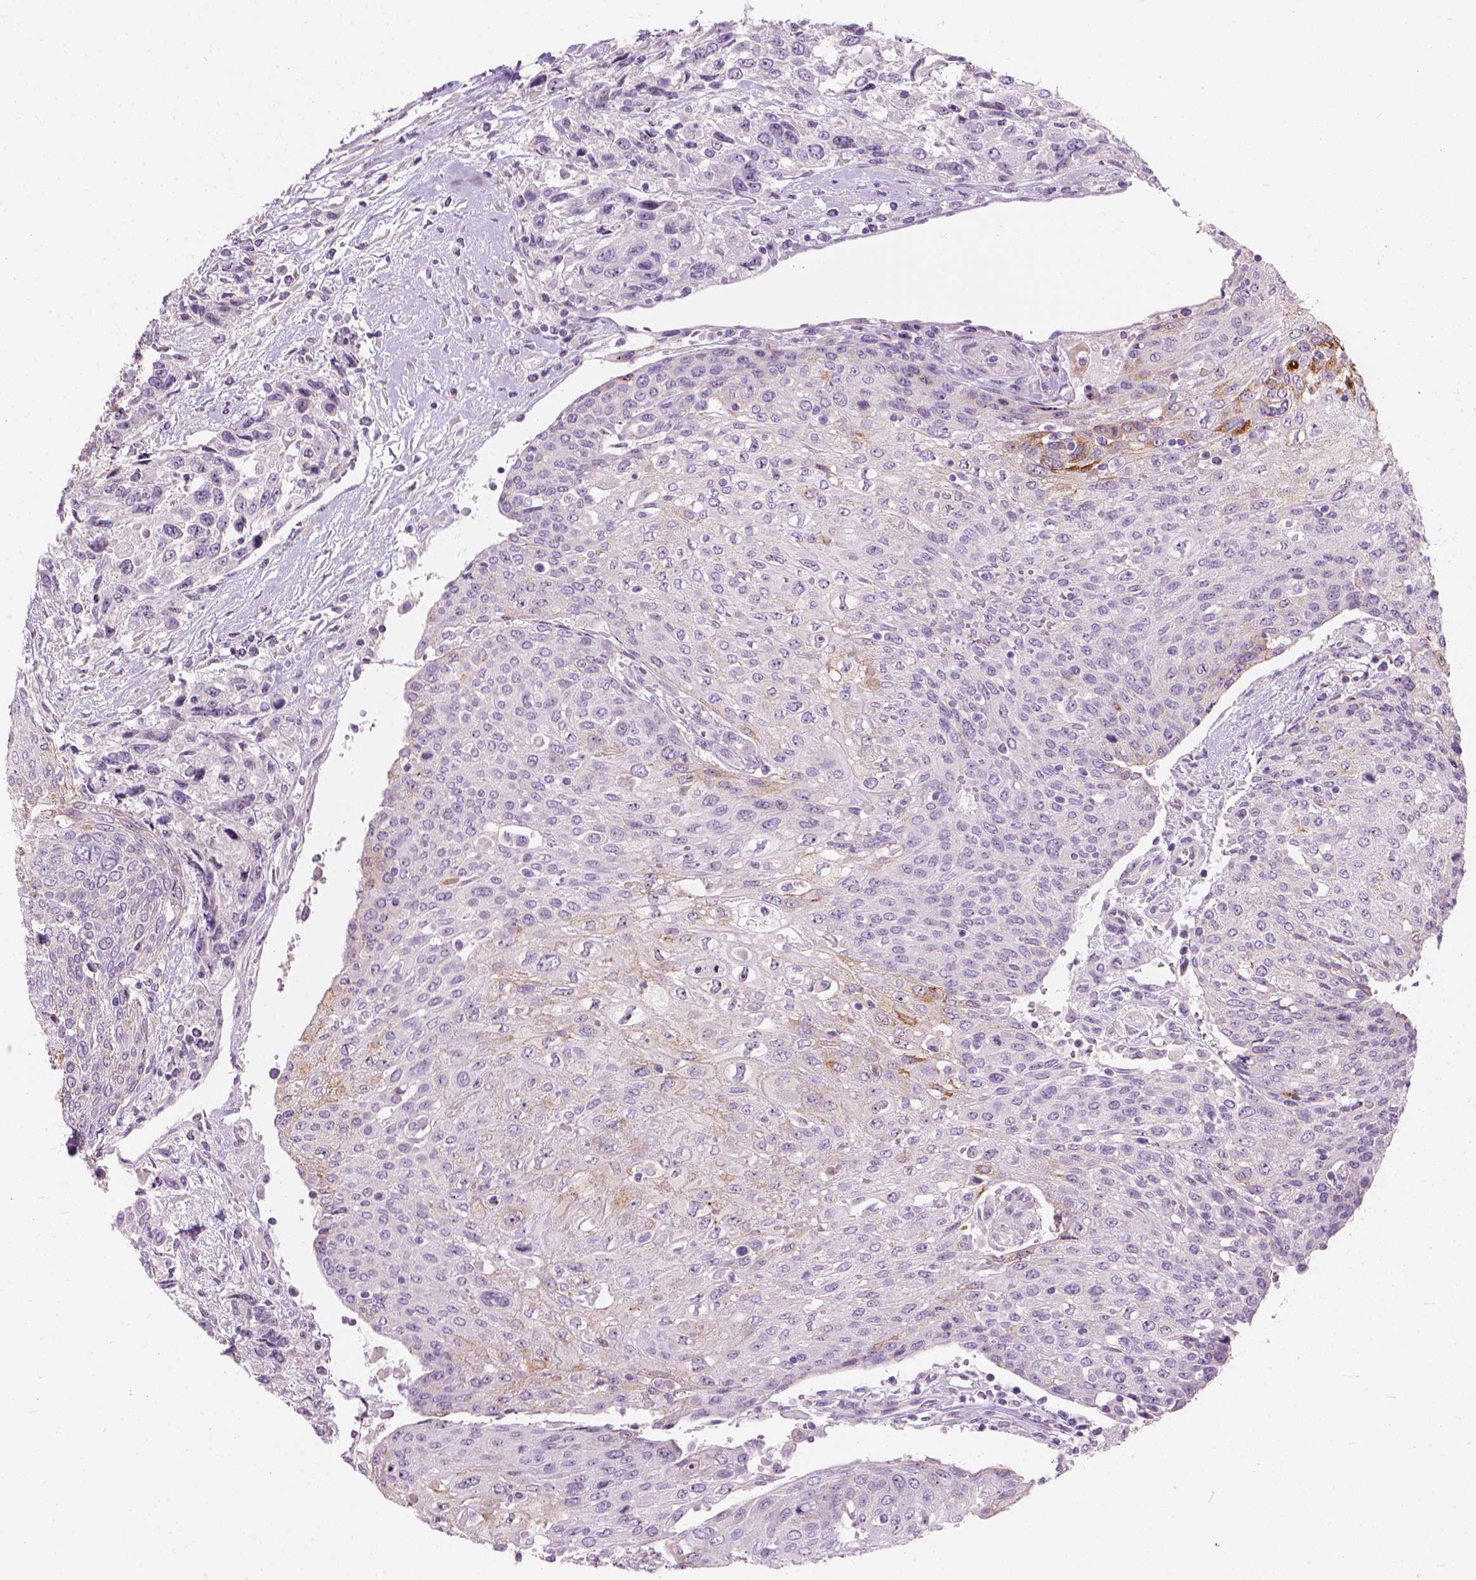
{"staining": {"intensity": "moderate", "quantity": "<25%", "location": "cytoplasmic/membranous"}, "tissue": "urothelial cancer", "cell_type": "Tumor cells", "image_type": "cancer", "snomed": [{"axis": "morphology", "description": "Urothelial carcinoma, High grade"}, {"axis": "topography", "description": "Urinary bladder"}], "caption": "There is low levels of moderate cytoplasmic/membranous staining in tumor cells of high-grade urothelial carcinoma, as demonstrated by immunohistochemical staining (brown color).", "gene": "GPRC5A", "patient": {"sex": "female", "age": 70}}